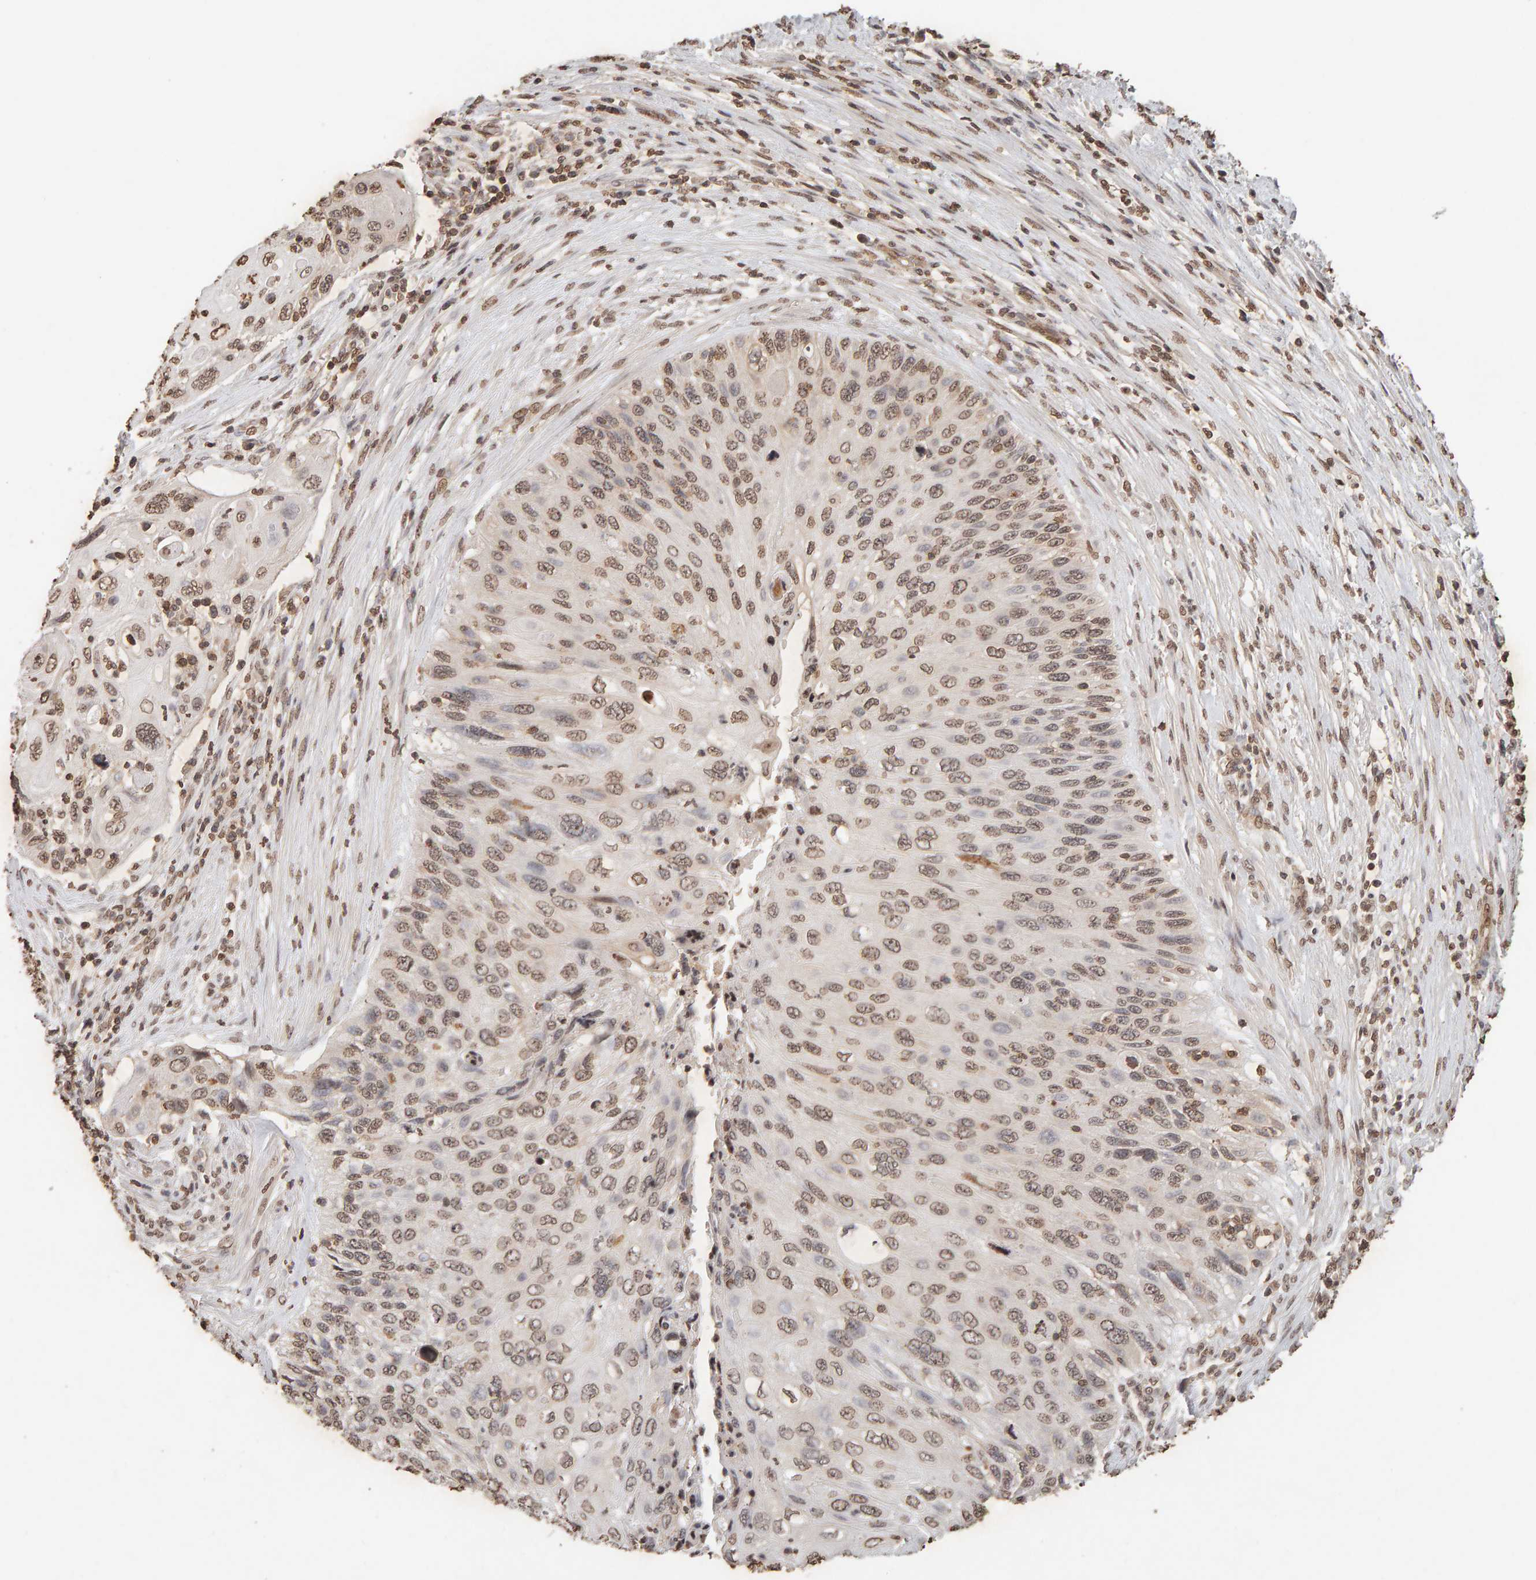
{"staining": {"intensity": "weak", "quantity": ">75%", "location": "nuclear"}, "tissue": "cervical cancer", "cell_type": "Tumor cells", "image_type": "cancer", "snomed": [{"axis": "morphology", "description": "Squamous cell carcinoma, NOS"}, {"axis": "topography", "description": "Cervix"}], "caption": "Cervical cancer tissue demonstrates weak nuclear positivity in approximately >75% of tumor cells", "gene": "DNAJB5", "patient": {"sex": "female", "age": 70}}